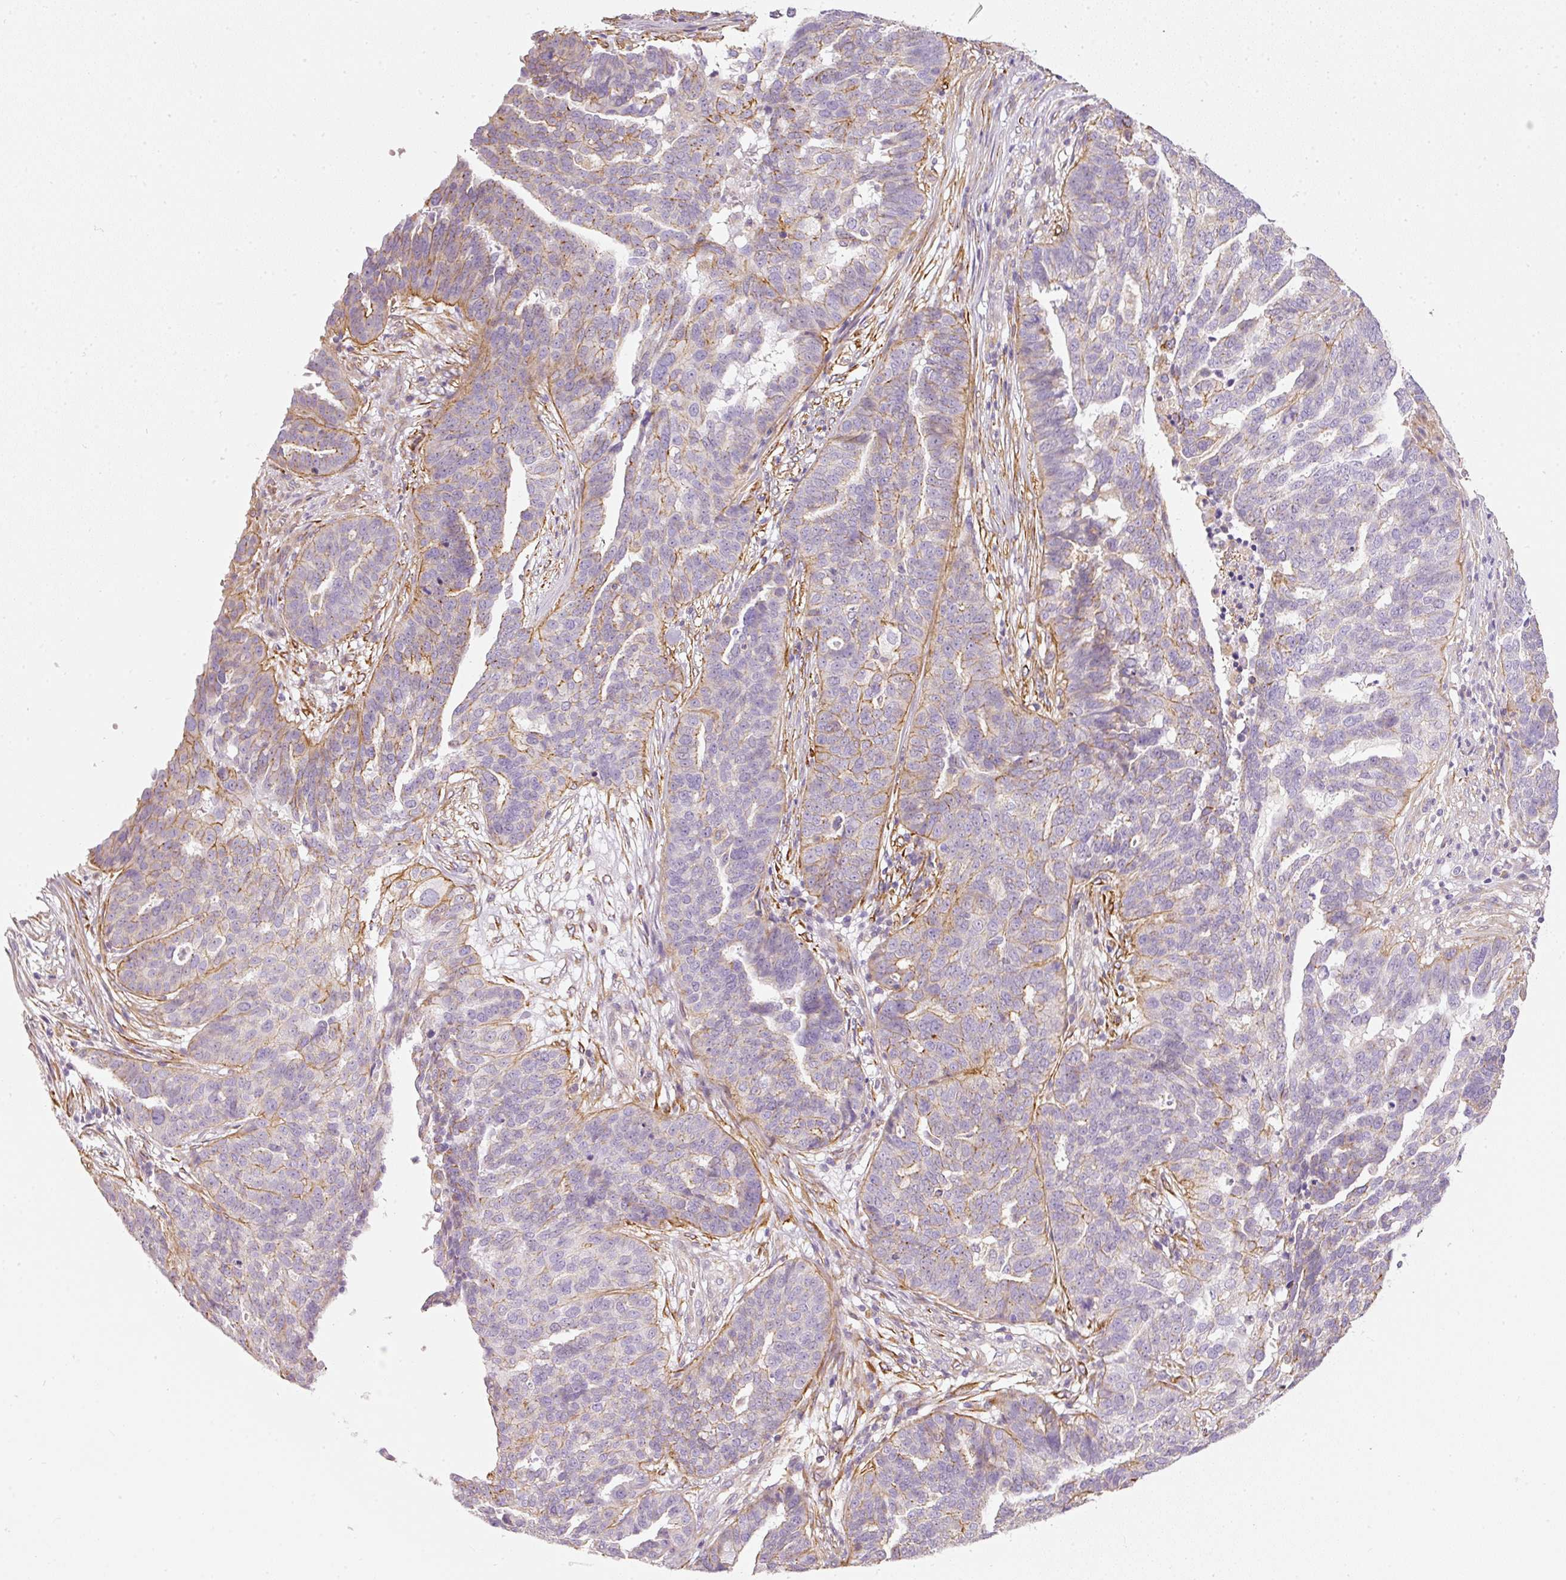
{"staining": {"intensity": "moderate", "quantity": "<25%", "location": "cytoplasmic/membranous"}, "tissue": "ovarian cancer", "cell_type": "Tumor cells", "image_type": "cancer", "snomed": [{"axis": "morphology", "description": "Cystadenocarcinoma, serous, NOS"}, {"axis": "topography", "description": "Ovary"}], "caption": "A micrograph of human ovarian cancer stained for a protein shows moderate cytoplasmic/membranous brown staining in tumor cells.", "gene": "OSR2", "patient": {"sex": "female", "age": 59}}